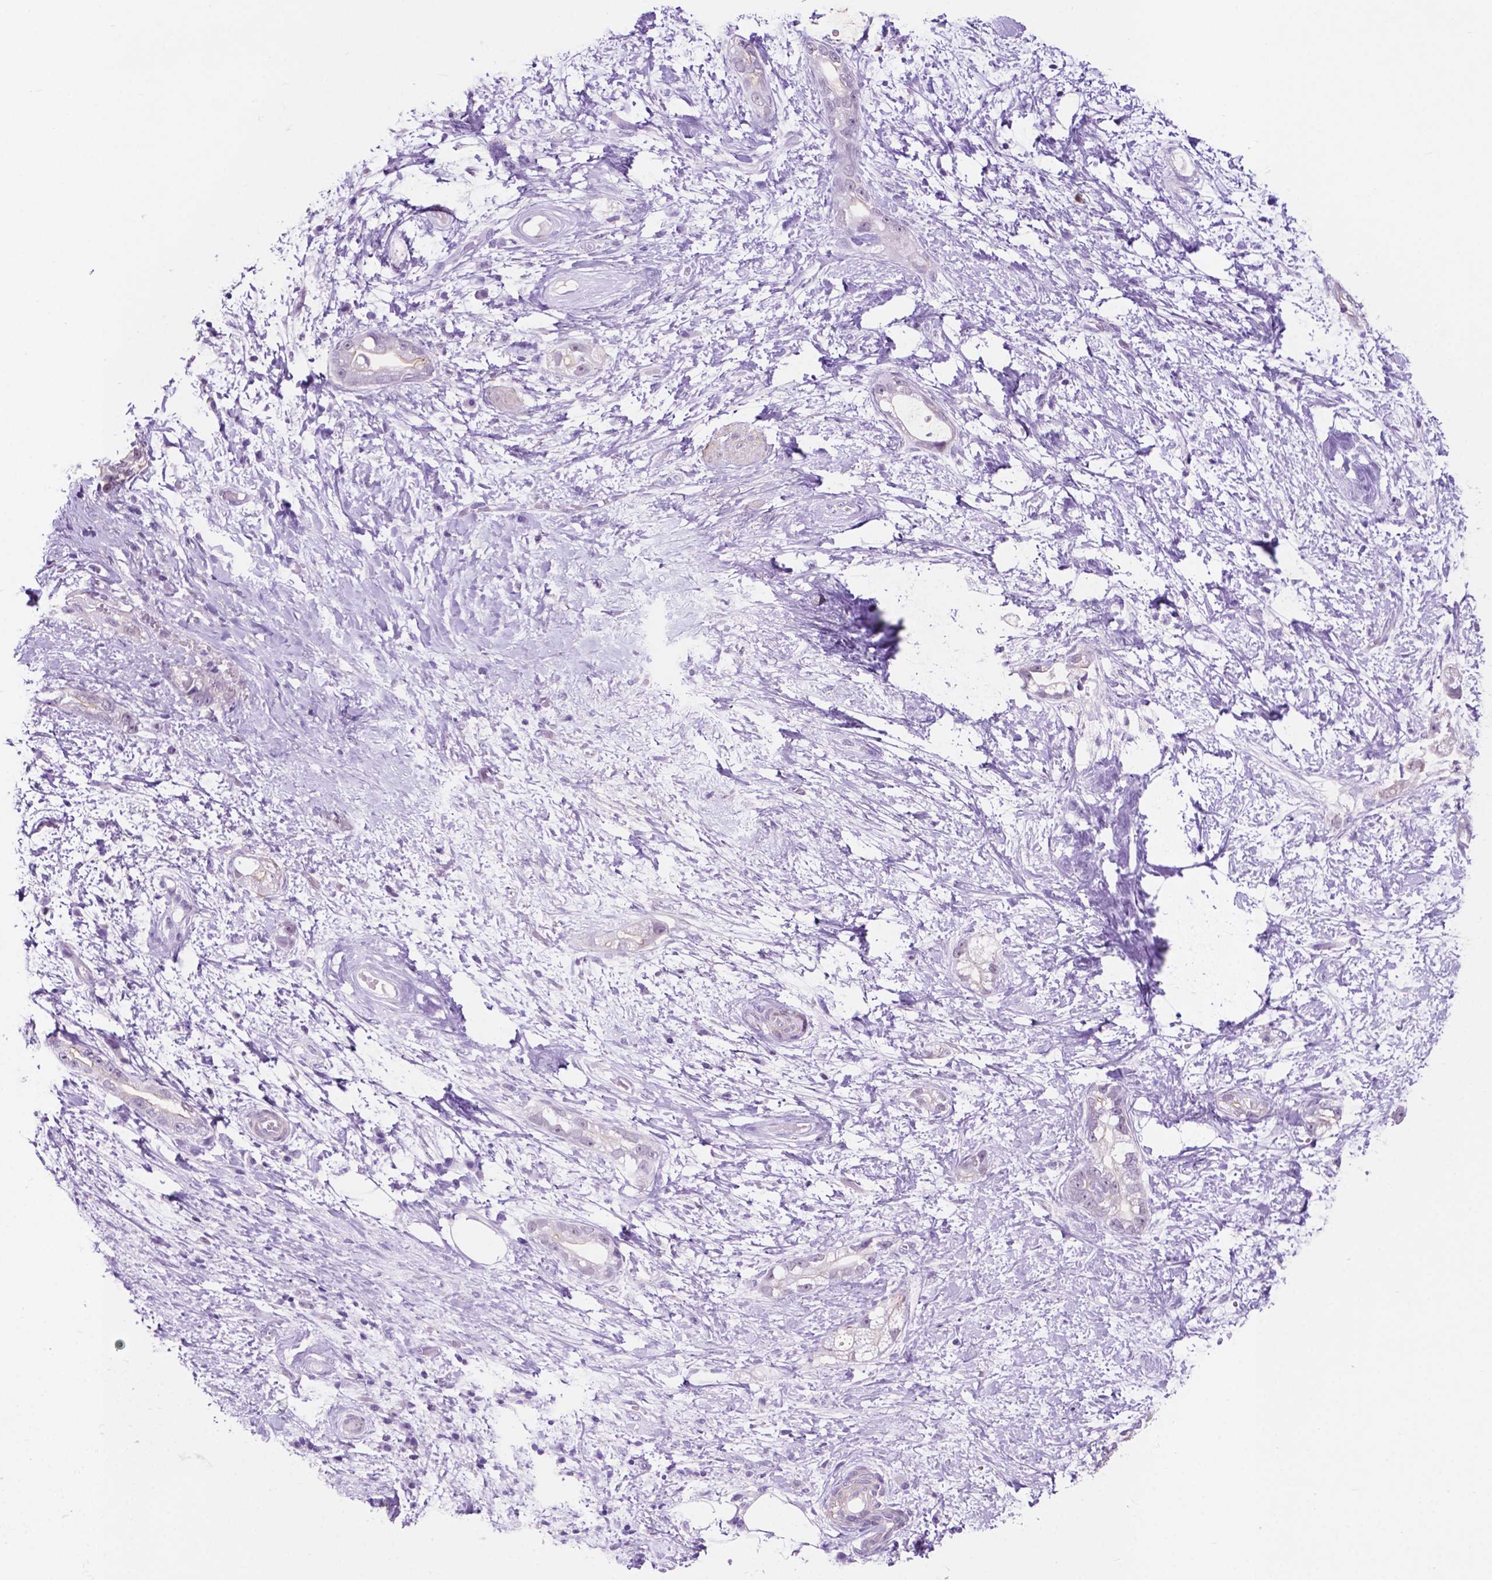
{"staining": {"intensity": "negative", "quantity": "none", "location": "none"}, "tissue": "stomach cancer", "cell_type": "Tumor cells", "image_type": "cancer", "snomed": [{"axis": "morphology", "description": "Adenocarcinoma, NOS"}, {"axis": "topography", "description": "Stomach"}], "caption": "Protein analysis of stomach cancer displays no significant staining in tumor cells.", "gene": "ACY3", "patient": {"sex": "male", "age": 55}}